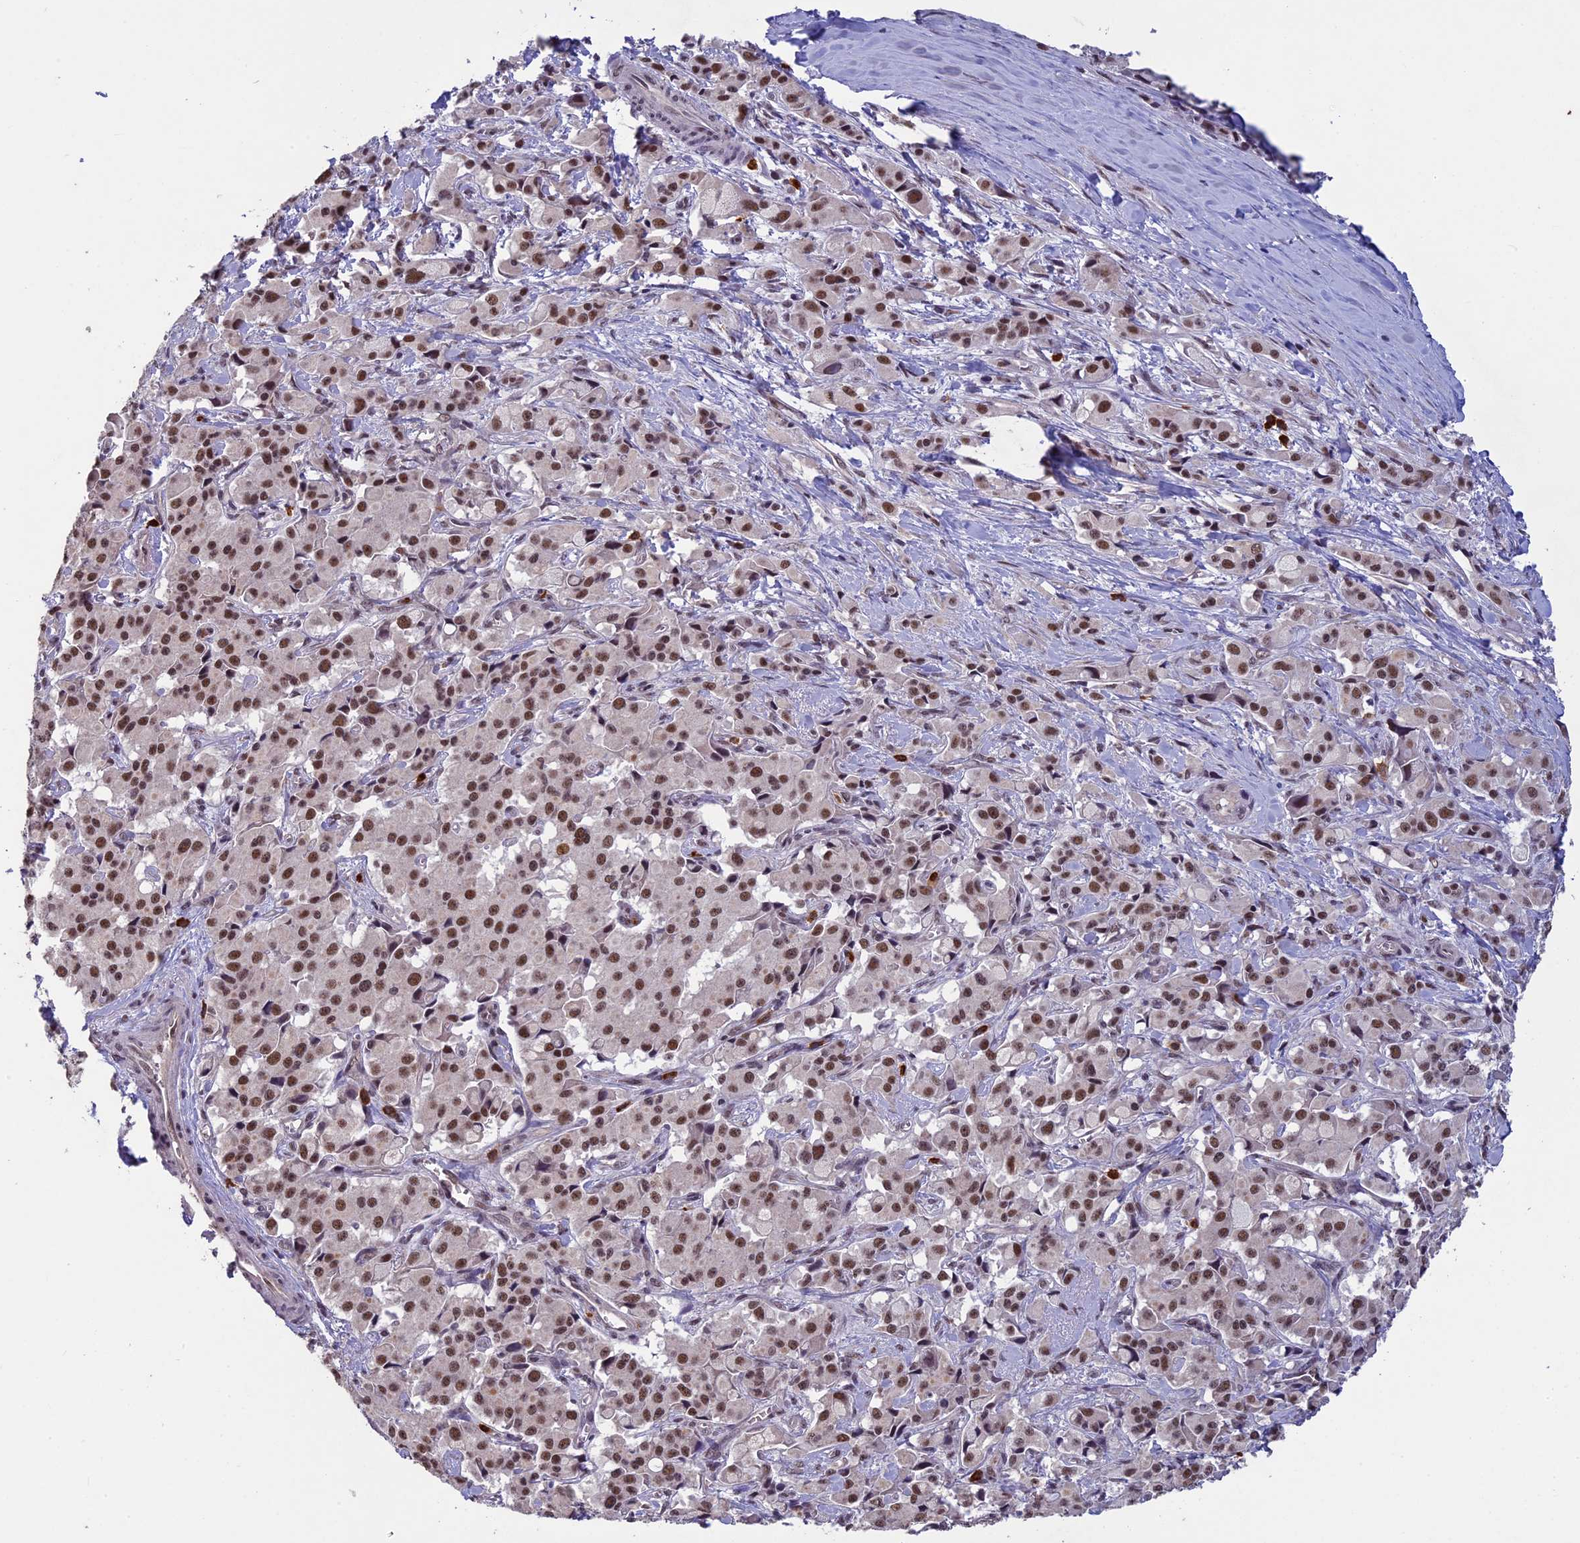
{"staining": {"intensity": "moderate", "quantity": ">75%", "location": "nuclear"}, "tissue": "pancreatic cancer", "cell_type": "Tumor cells", "image_type": "cancer", "snomed": [{"axis": "morphology", "description": "Adenocarcinoma, NOS"}, {"axis": "topography", "description": "Pancreas"}], "caption": "Pancreatic adenocarcinoma stained with a brown dye exhibits moderate nuclear positive positivity in approximately >75% of tumor cells.", "gene": "RNF40", "patient": {"sex": "male", "age": 65}}